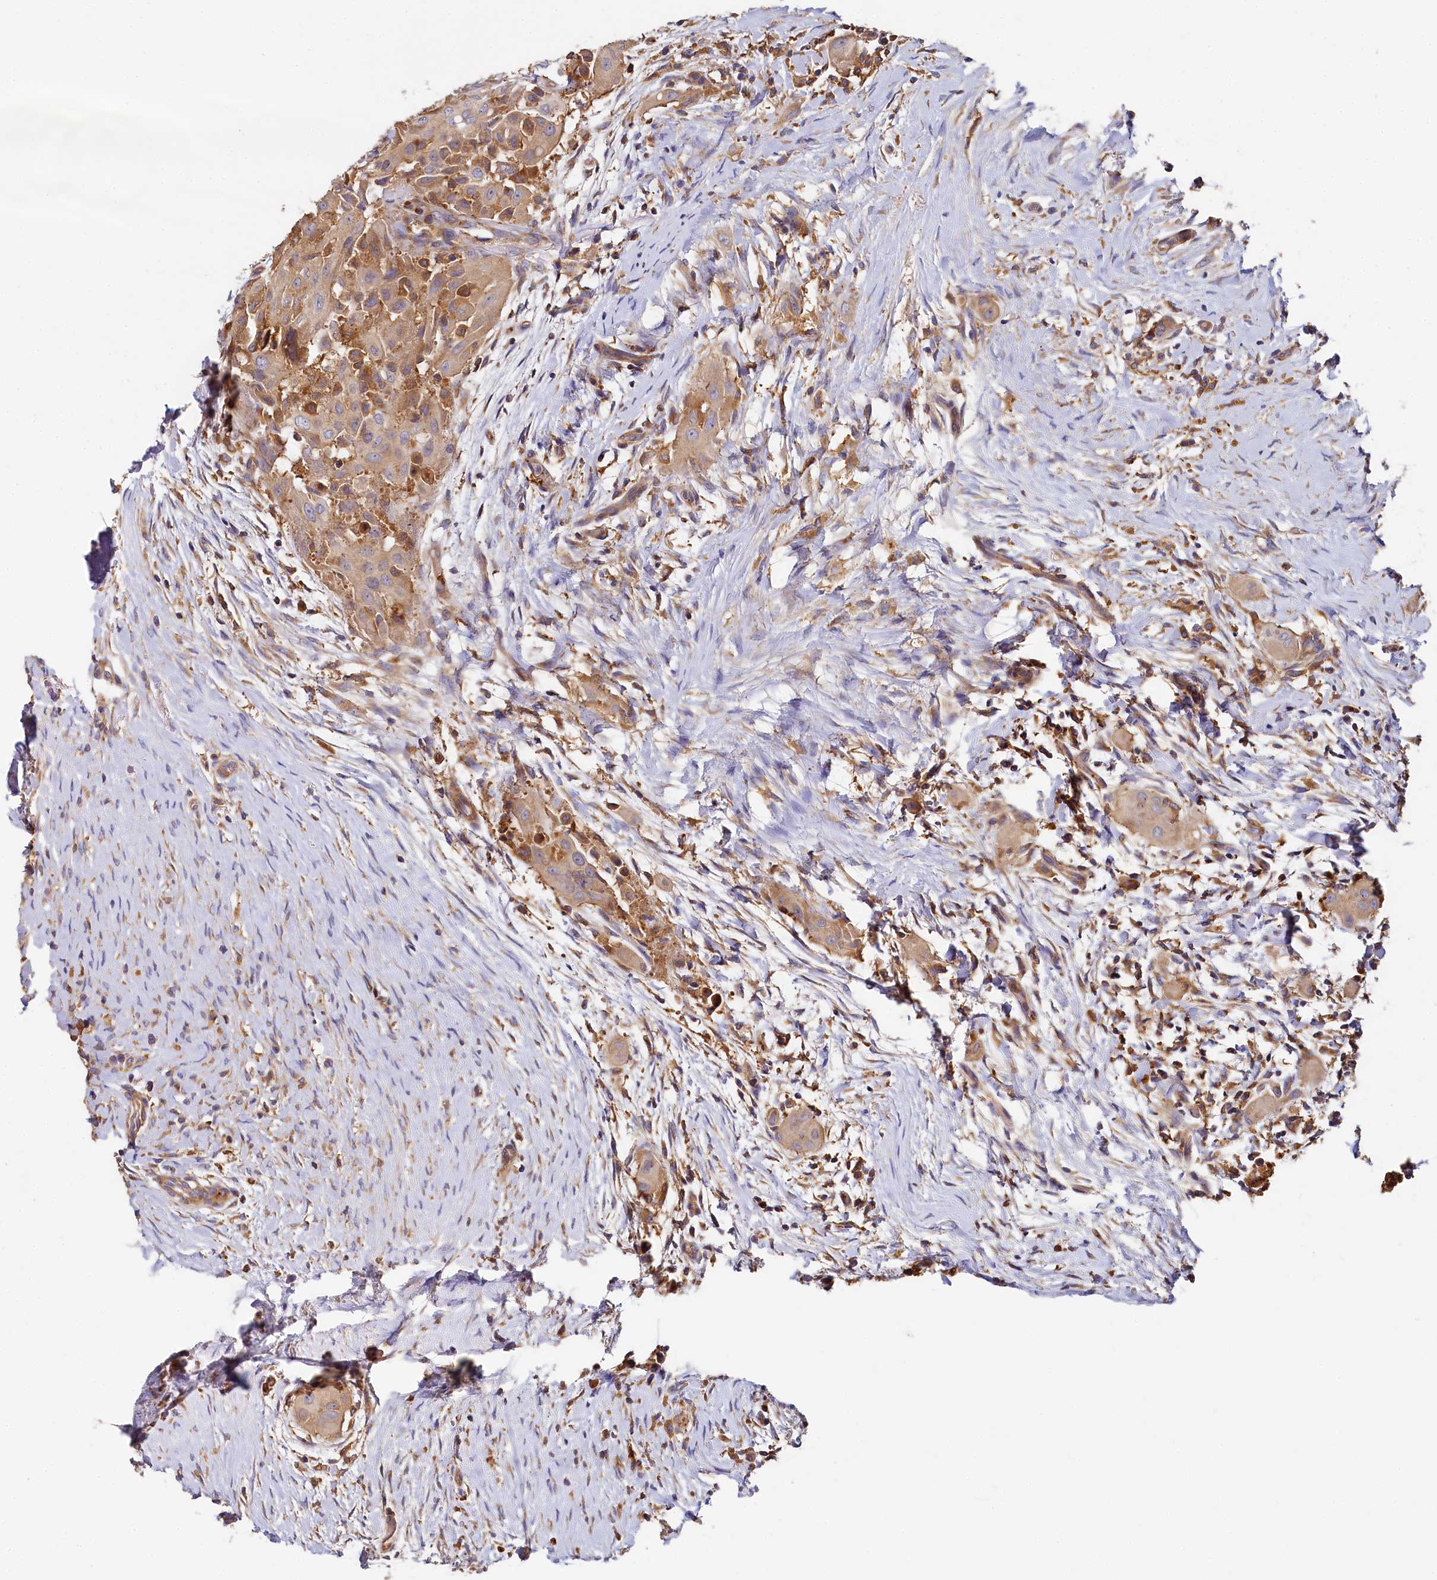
{"staining": {"intensity": "moderate", "quantity": "25%-75%", "location": "cytoplasmic/membranous"}, "tissue": "thyroid cancer", "cell_type": "Tumor cells", "image_type": "cancer", "snomed": [{"axis": "morphology", "description": "Papillary adenocarcinoma, NOS"}, {"axis": "topography", "description": "Thyroid gland"}], "caption": "A brown stain shows moderate cytoplasmic/membranous expression of a protein in human thyroid papillary adenocarcinoma tumor cells. The staining is performed using DAB (3,3'-diaminobenzidine) brown chromogen to label protein expression. The nuclei are counter-stained blue using hematoxylin.", "gene": "PPIP5K1", "patient": {"sex": "female", "age": 59}}